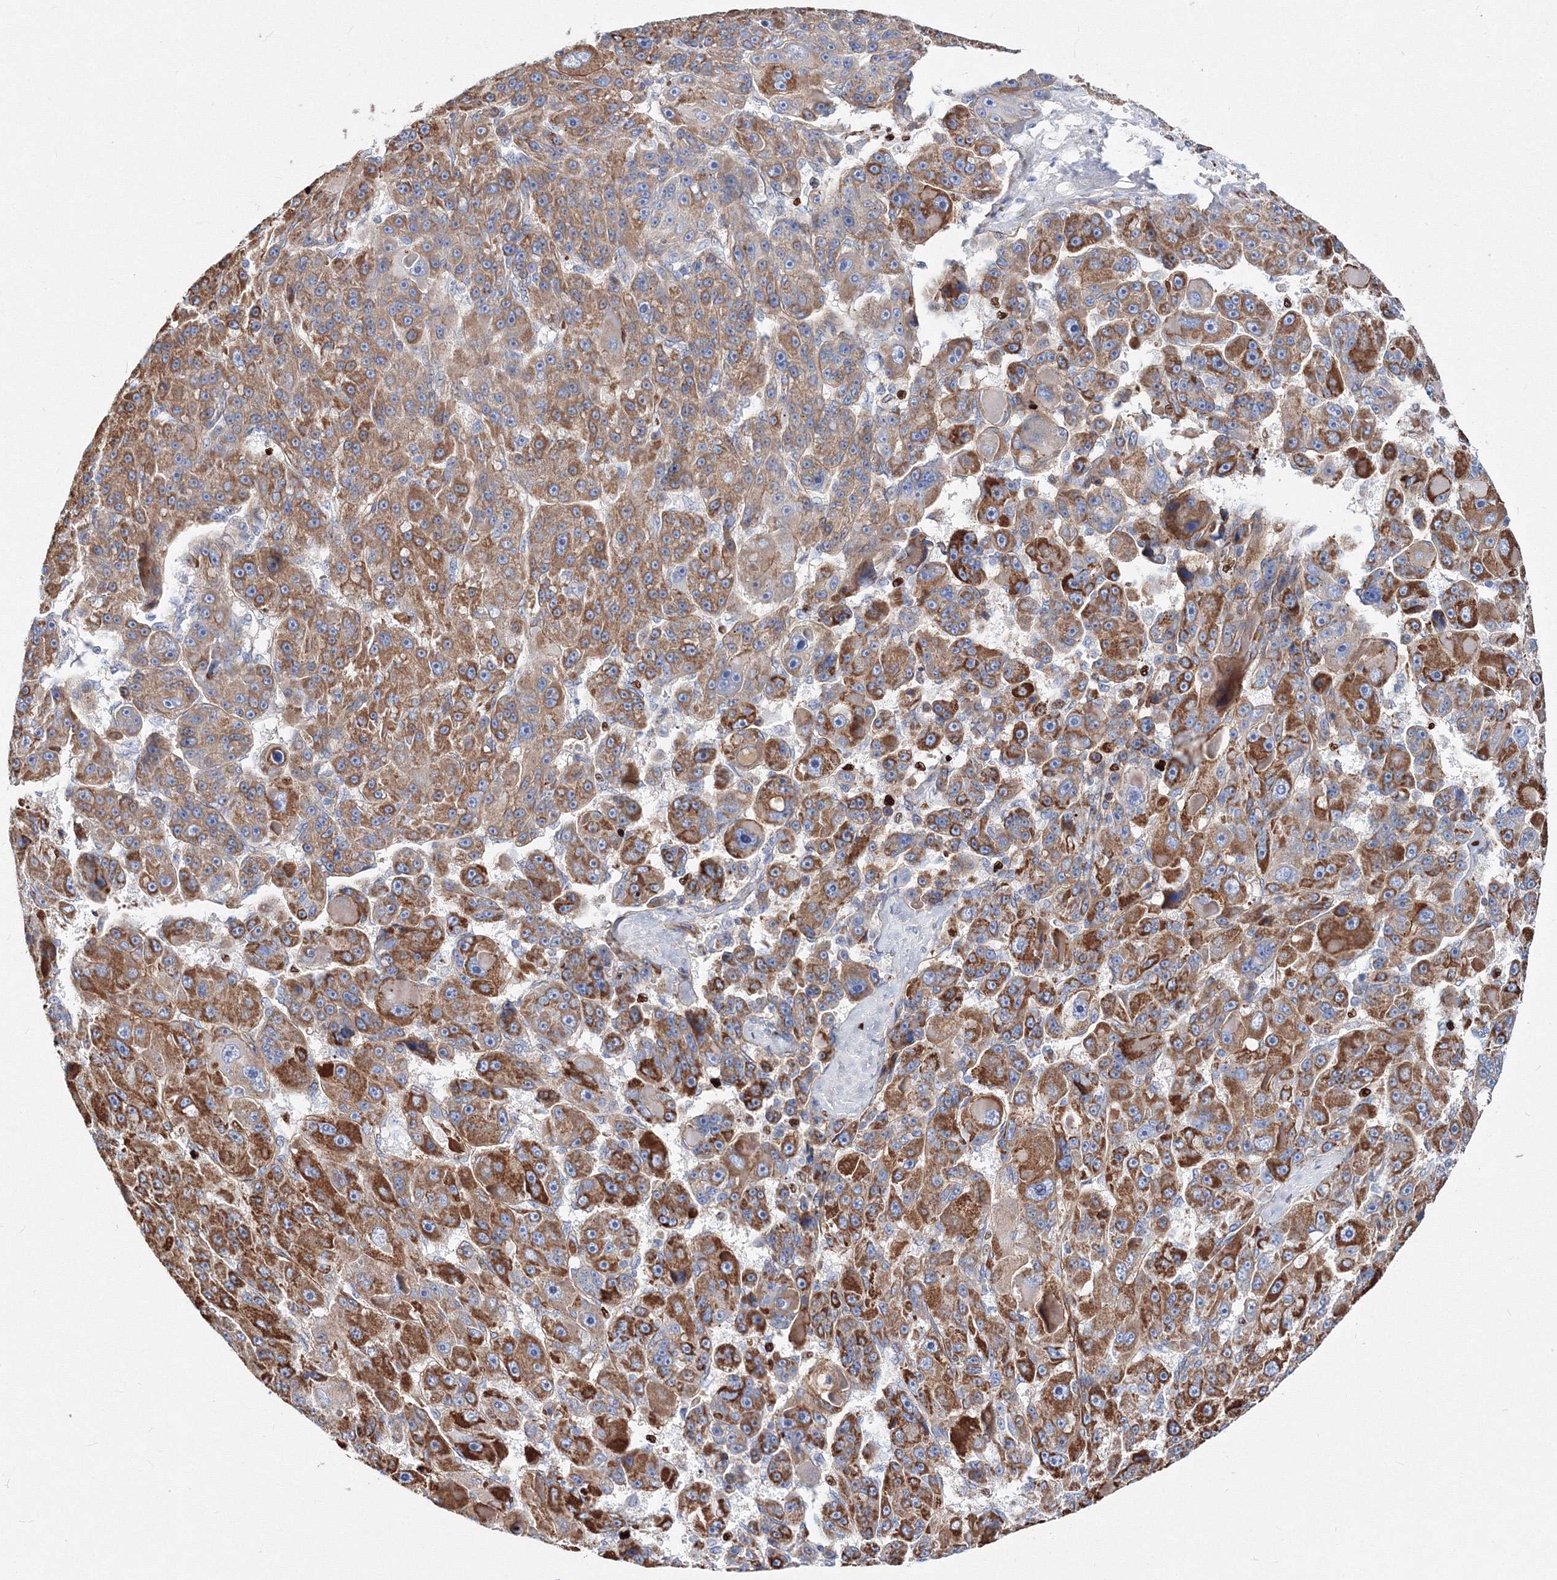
{"staining": {"intensity": "strong", "quantity": ">75%", "location": "cytoplasmic/membranous"}, "tissue": "liver cancer", "cell_type": "Tumor cells", "image_type": "cancer", "snomed": [{"axis": "morphology", "description": "Carcinoma, Hepatocellular, NOS"}, {"axis": "topography", "description": "Liver"}], "caption": "Hepatocellular carcinoma (liver) stained for a protein reveals strong cytoplasmic/membranous positivity in tumor cells.", "gene": "C11orf52", "patient": {"sex": "male", "age": 76}}